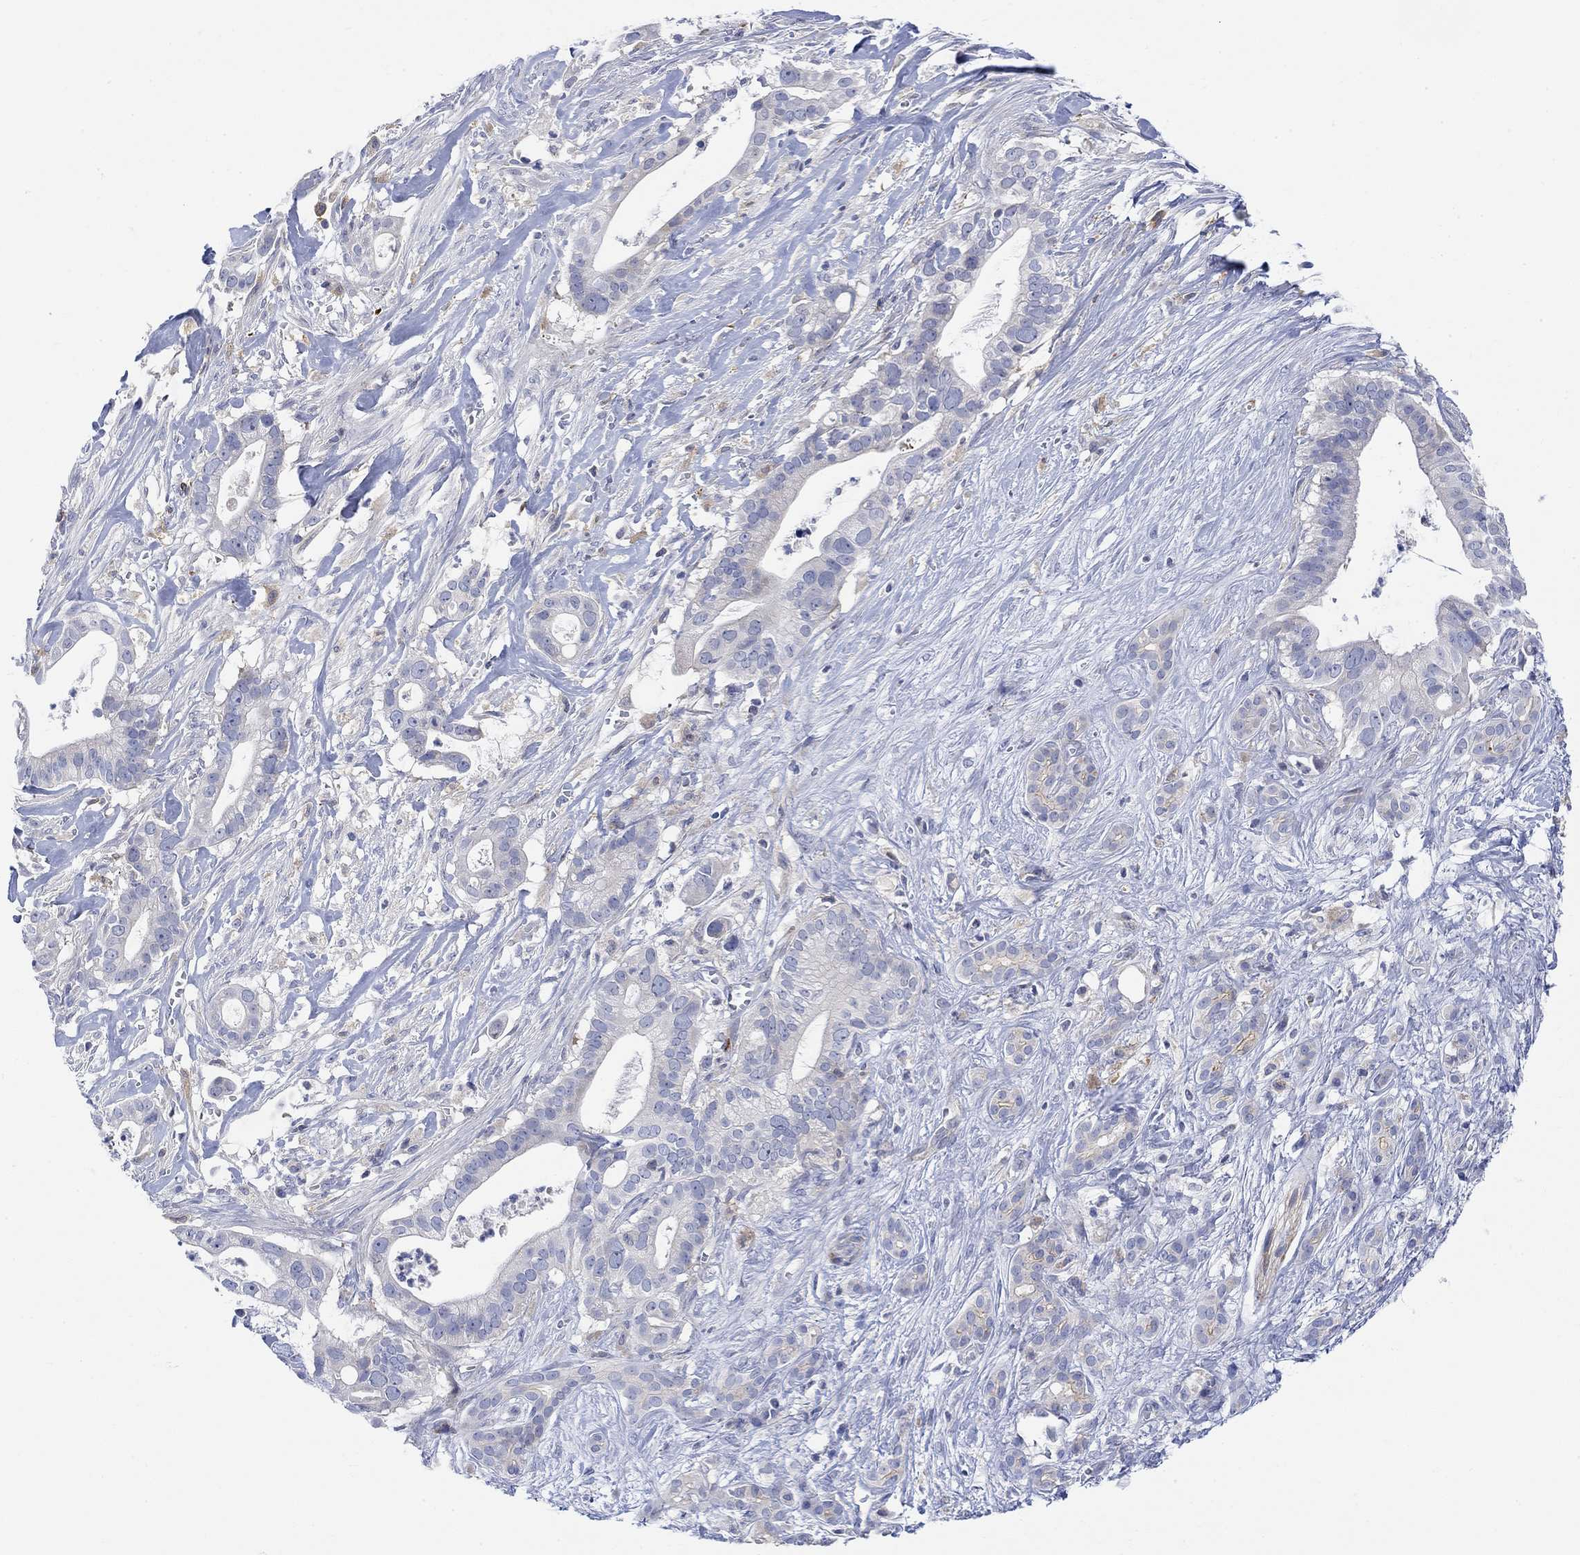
{"staining": {"intensity": "negative", "quantity": "none", "location": "none"}, "tissue": "pancreatic cancer", "cell_type": "Tumor cells", "image_type": "cancer", "snomed": [{"axis": "morphology", "description": "Adenocarcinoma, NOS"}, {"axis": "topography", "description": "Pancreas"}], "caption": "The micrograph exhibits no significant staining in tumor cells of adenocarcinoma (pancreatic).", "gene": "ARSK", "patient": {"sex": "male", "age": 61}}